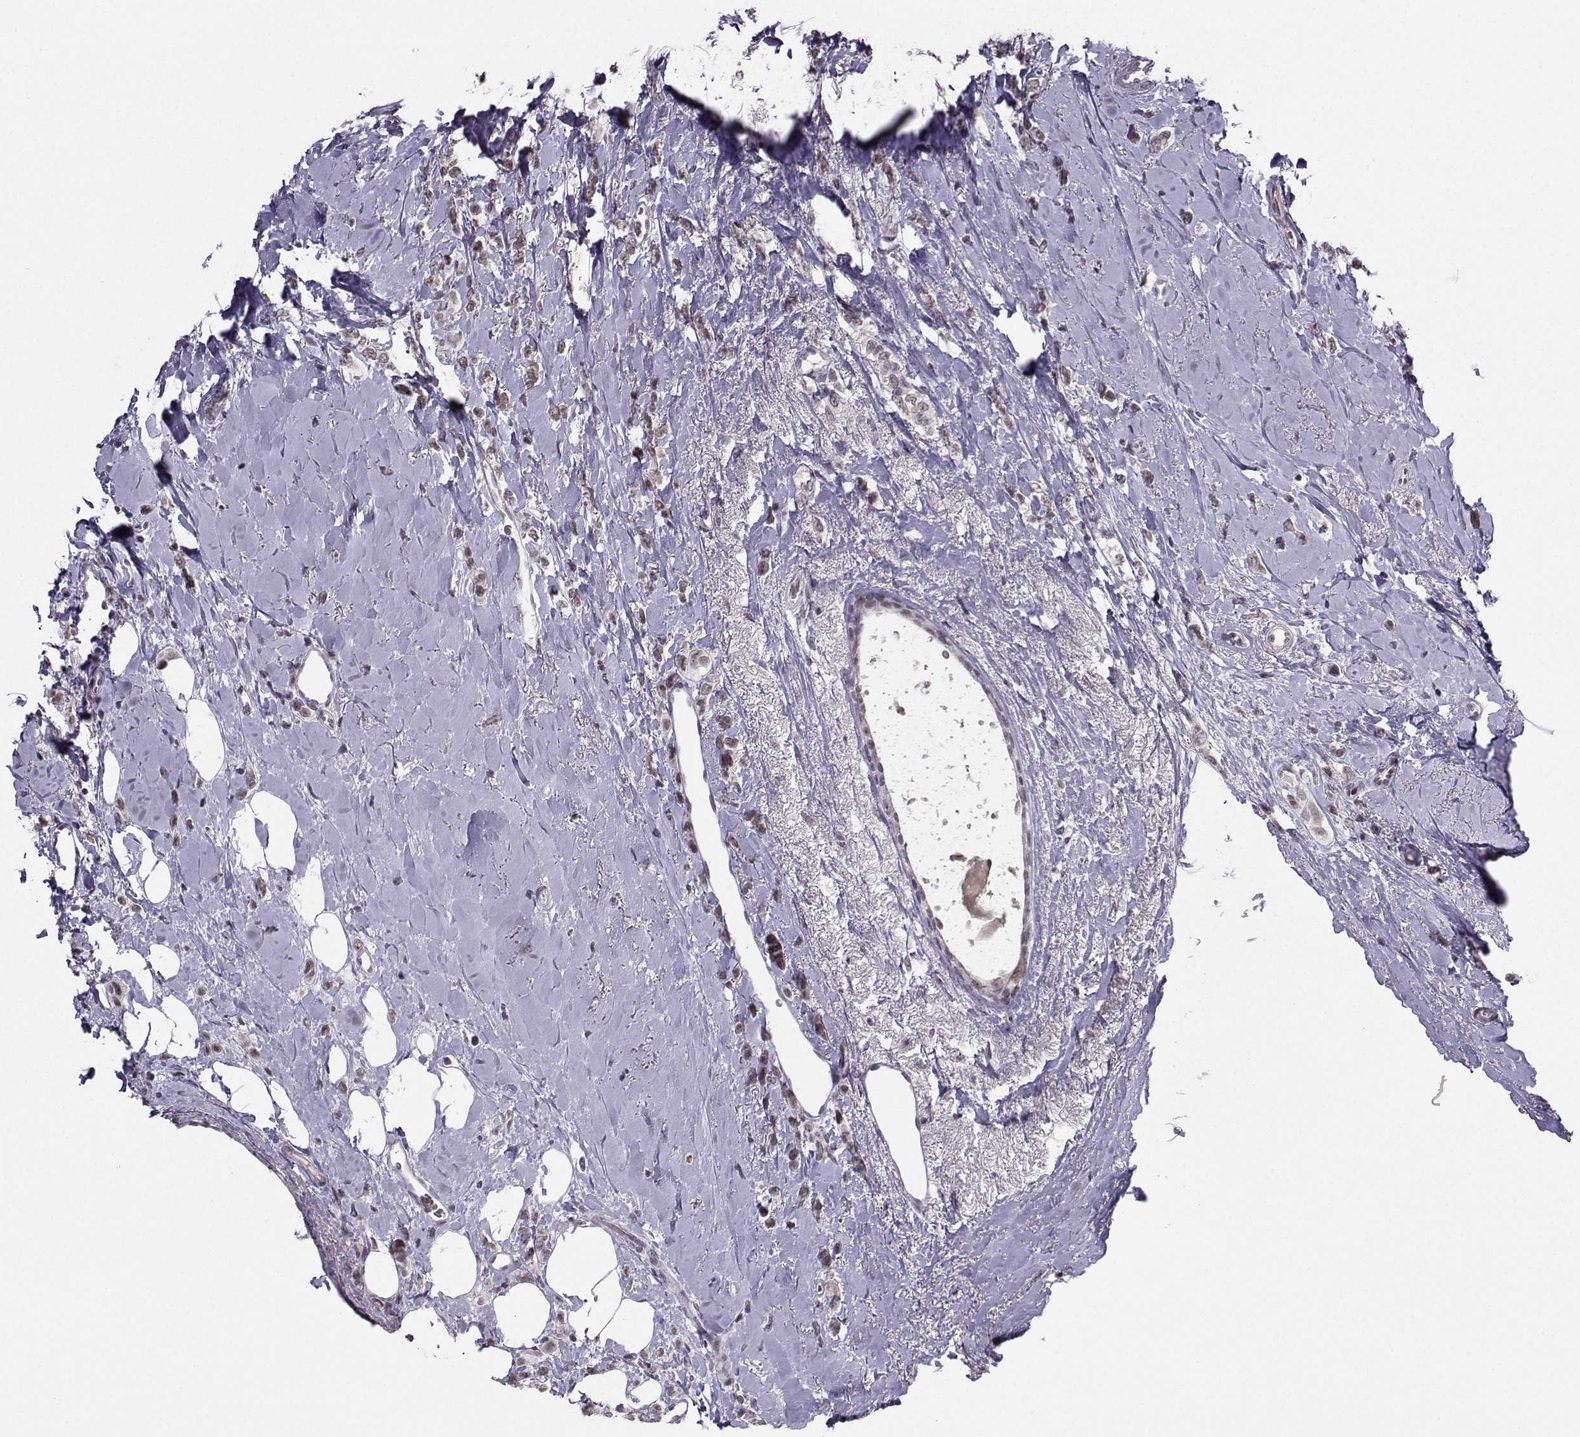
{"staining": {"intensity": "moderate", "quantity": "<25%", "location": "nuclear"}, "tissue": "breast cancer", "cell_type": "Tumor cells", "image_type": "cancer", "snomed": [{"axis": "morphology", "description": "Lobular carcinoma"}, {"axis": "topography", "description": "Breast"}], "caption": "Tumor cells demonstrate low levels of moderate nuclear positivity in approximately <25% of cells in human lobular carcinoma (breast).", "gene": "LIN28A", "patient": {"sex": "female", "age": 66}}